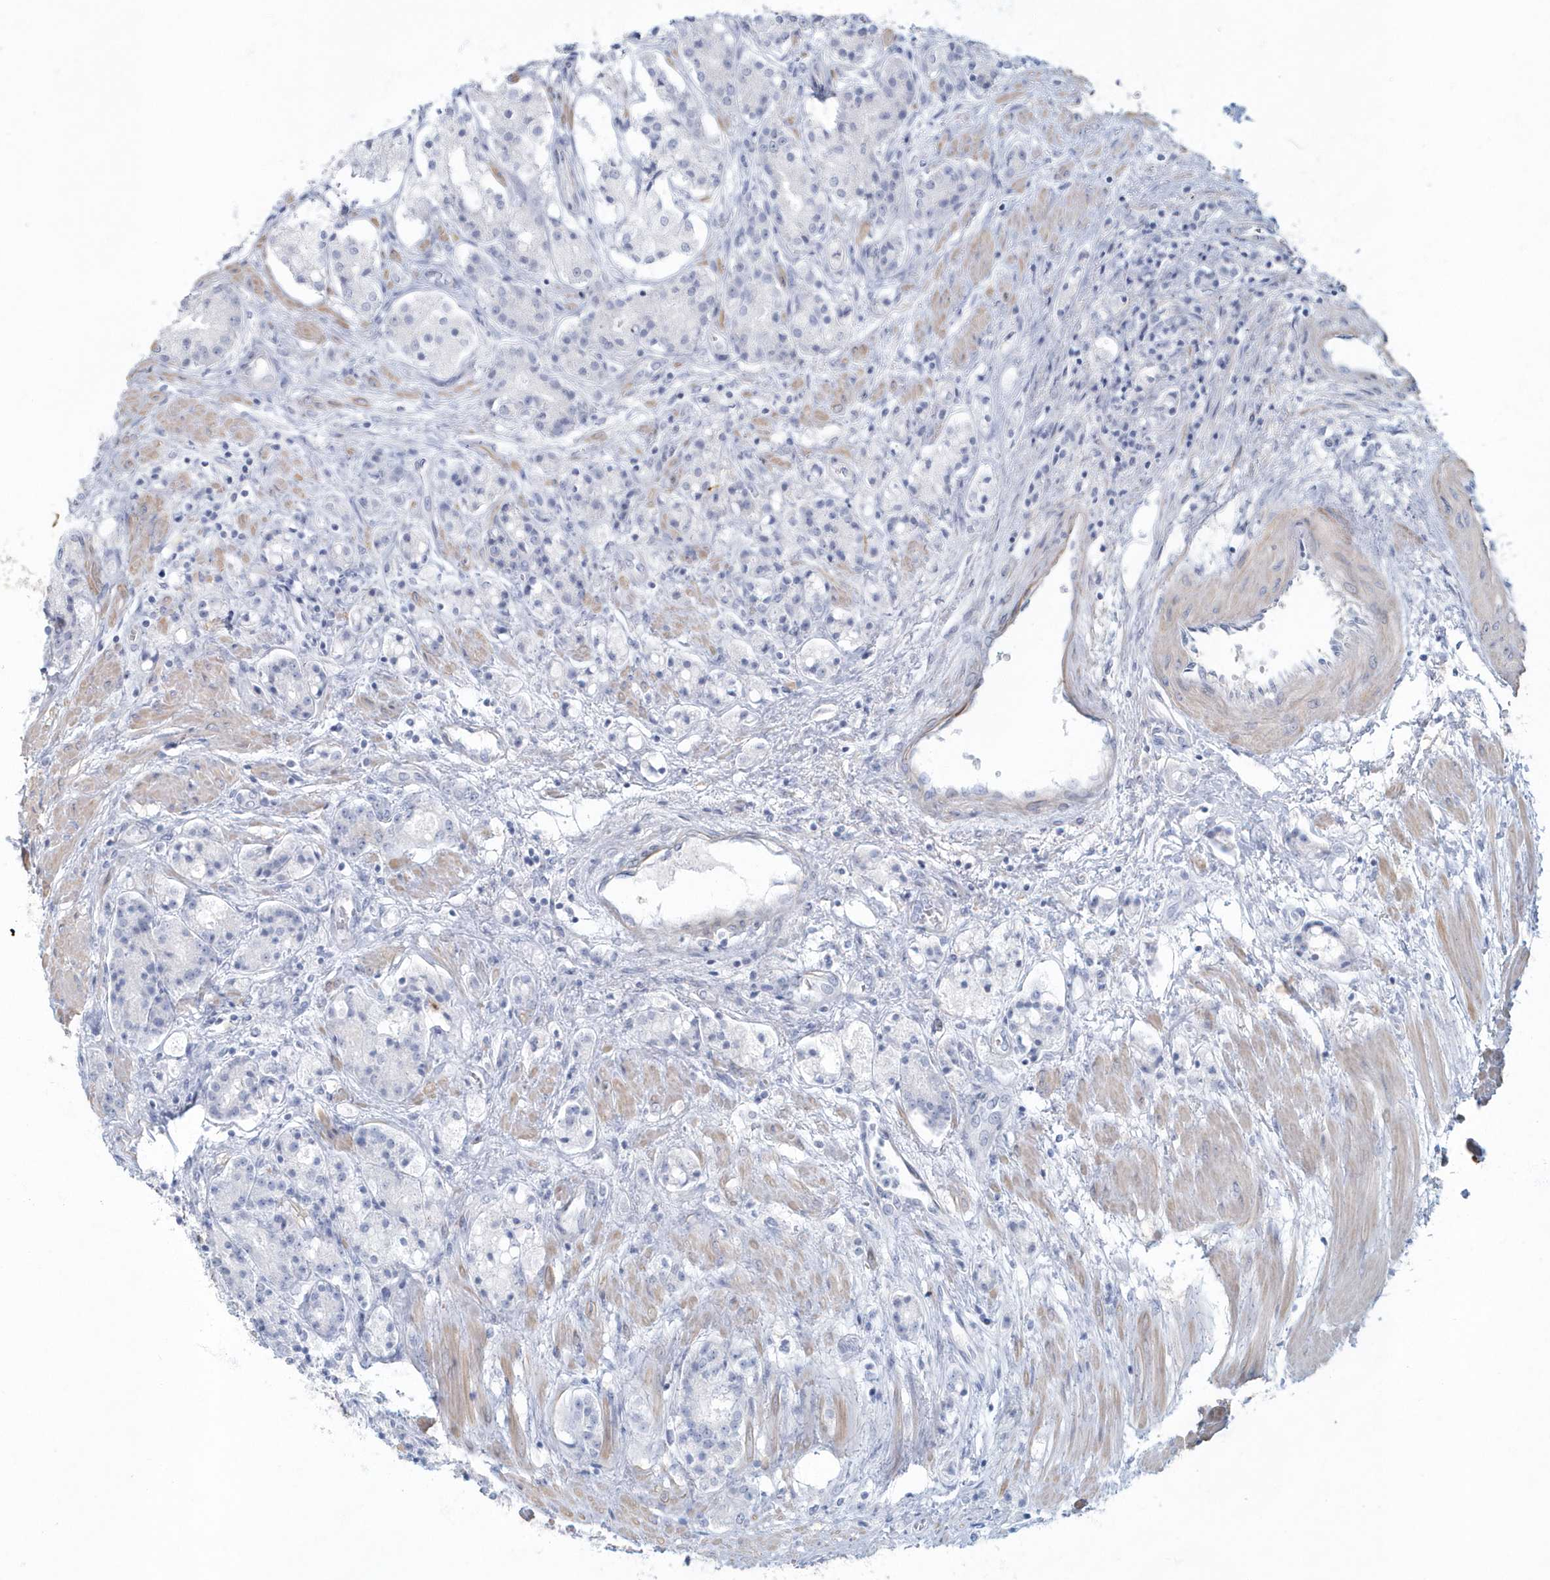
{"staining": {"intensity": "negative", "quantity": "none", "location": "none"}, "tissue": "prostate cancer", "cell_type": "Tumor cells", "image_type": "cancer", "snomed": [{"axis": "morphology", "description": "Adenocarcinoma, High grade"}, {"axis": "topography", "description": "Prostate"}], "caption": "Tumor cells show no significant protein staining in adenocarcinoma (high-grade) (prostate).", "gene": "MYOT", "patient": {"sex": "male", "age": 60}}